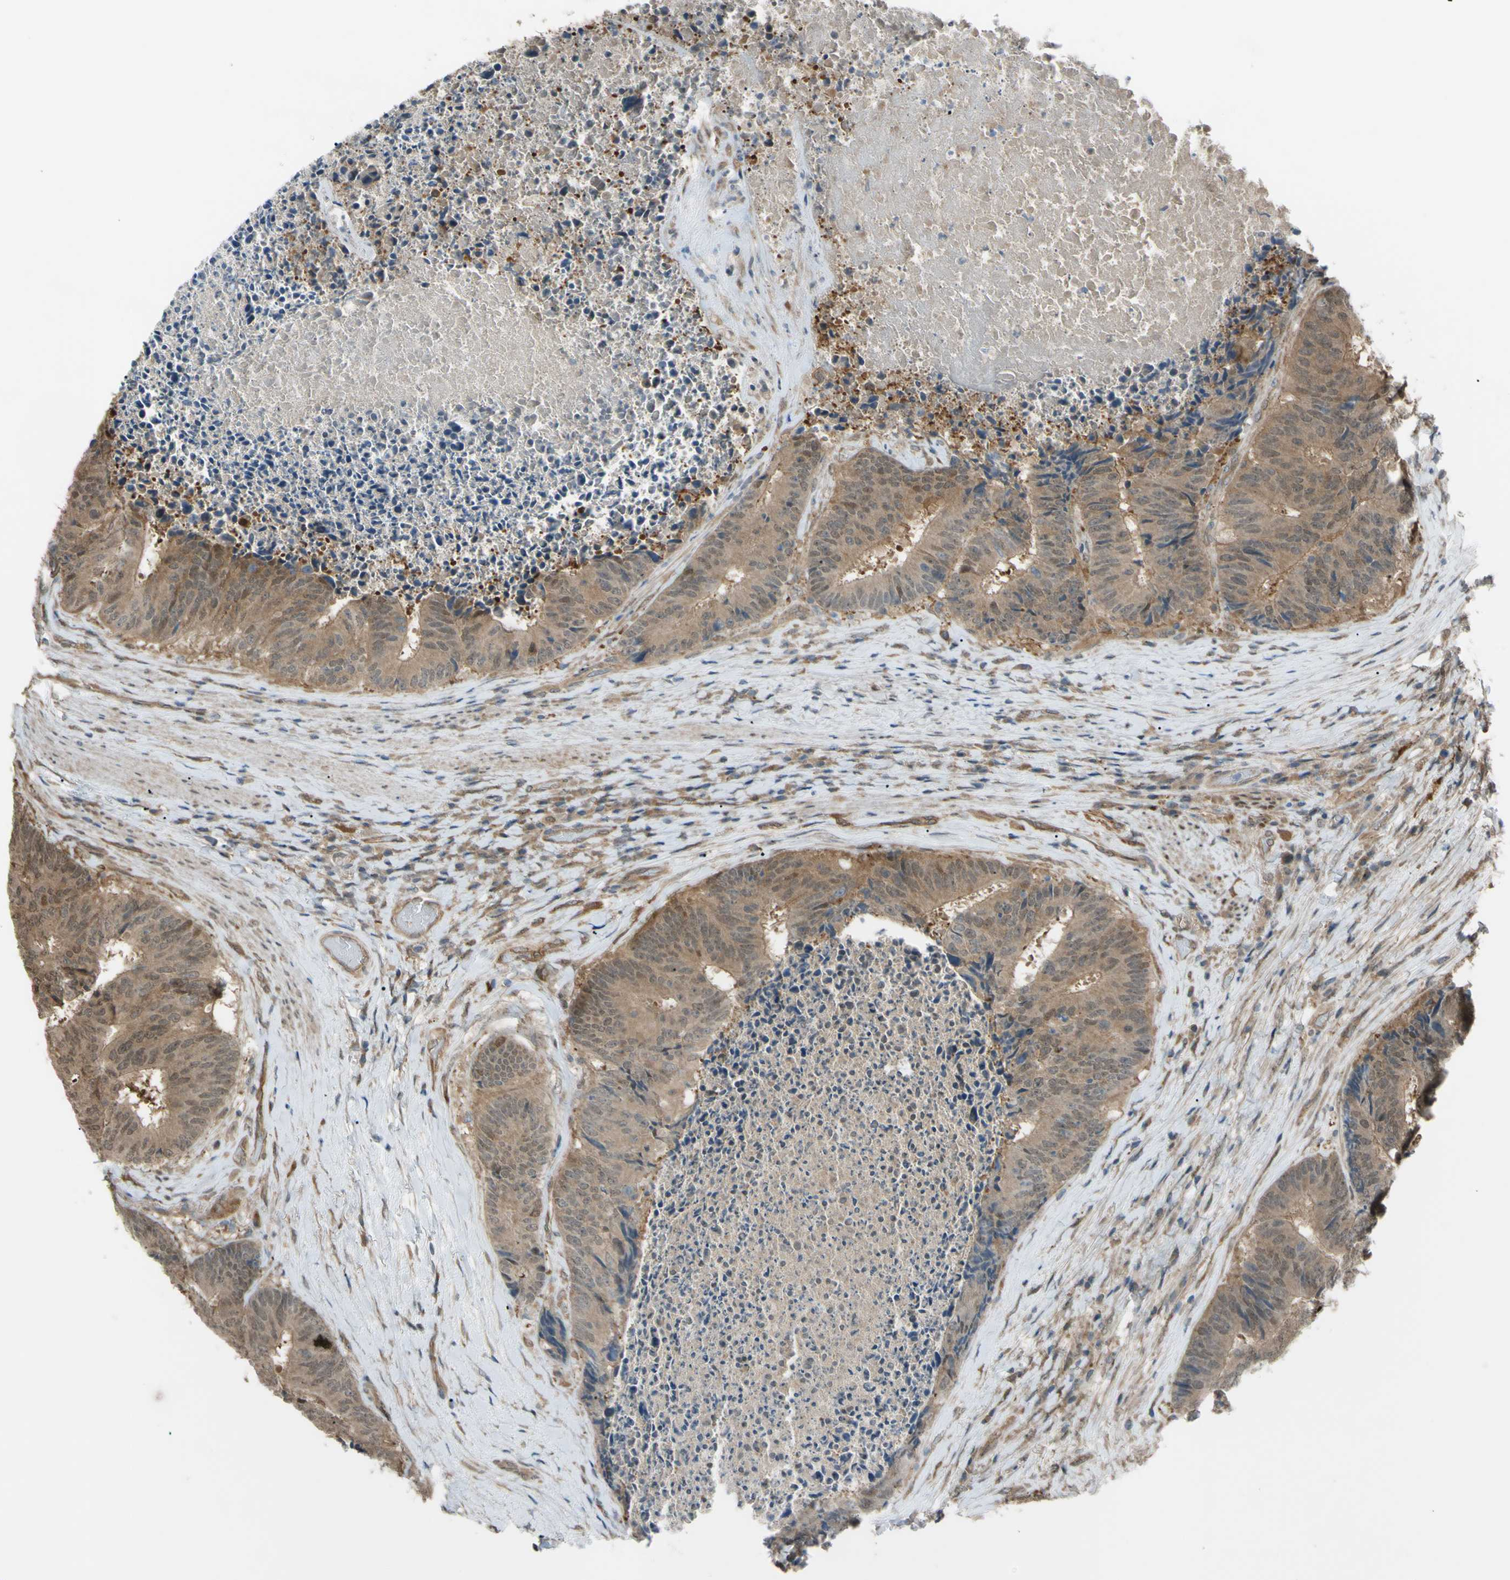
{"staining": {"intensity": "moderate", "quantity": ">75%", "location": "cytoplasmic/membranous"}, "tissue": "colorectal cancer", "cell_type": "Tumor cells", "image_type": "cancer", "snomed": [{"axis": "morphology", "description": "Adenocarcinoma, NOS"}, {"axis": "topography", "description": "Rectum"}], "caption": "Immunohistochemistry staining of colorectal adenocarcinoma, which shows medium levels of moderate cytoplasmic/membranous positivity in approximately >75% of tumor cells indicating moderate cytoplasmic/membranous protein staining. The staining was performed using DAB (brown) for protein detection and nuclei were counterstained in hematoxylin (blue).", "gene": "YWHAQ", "patient": {"sex": "male", "age": 72}}